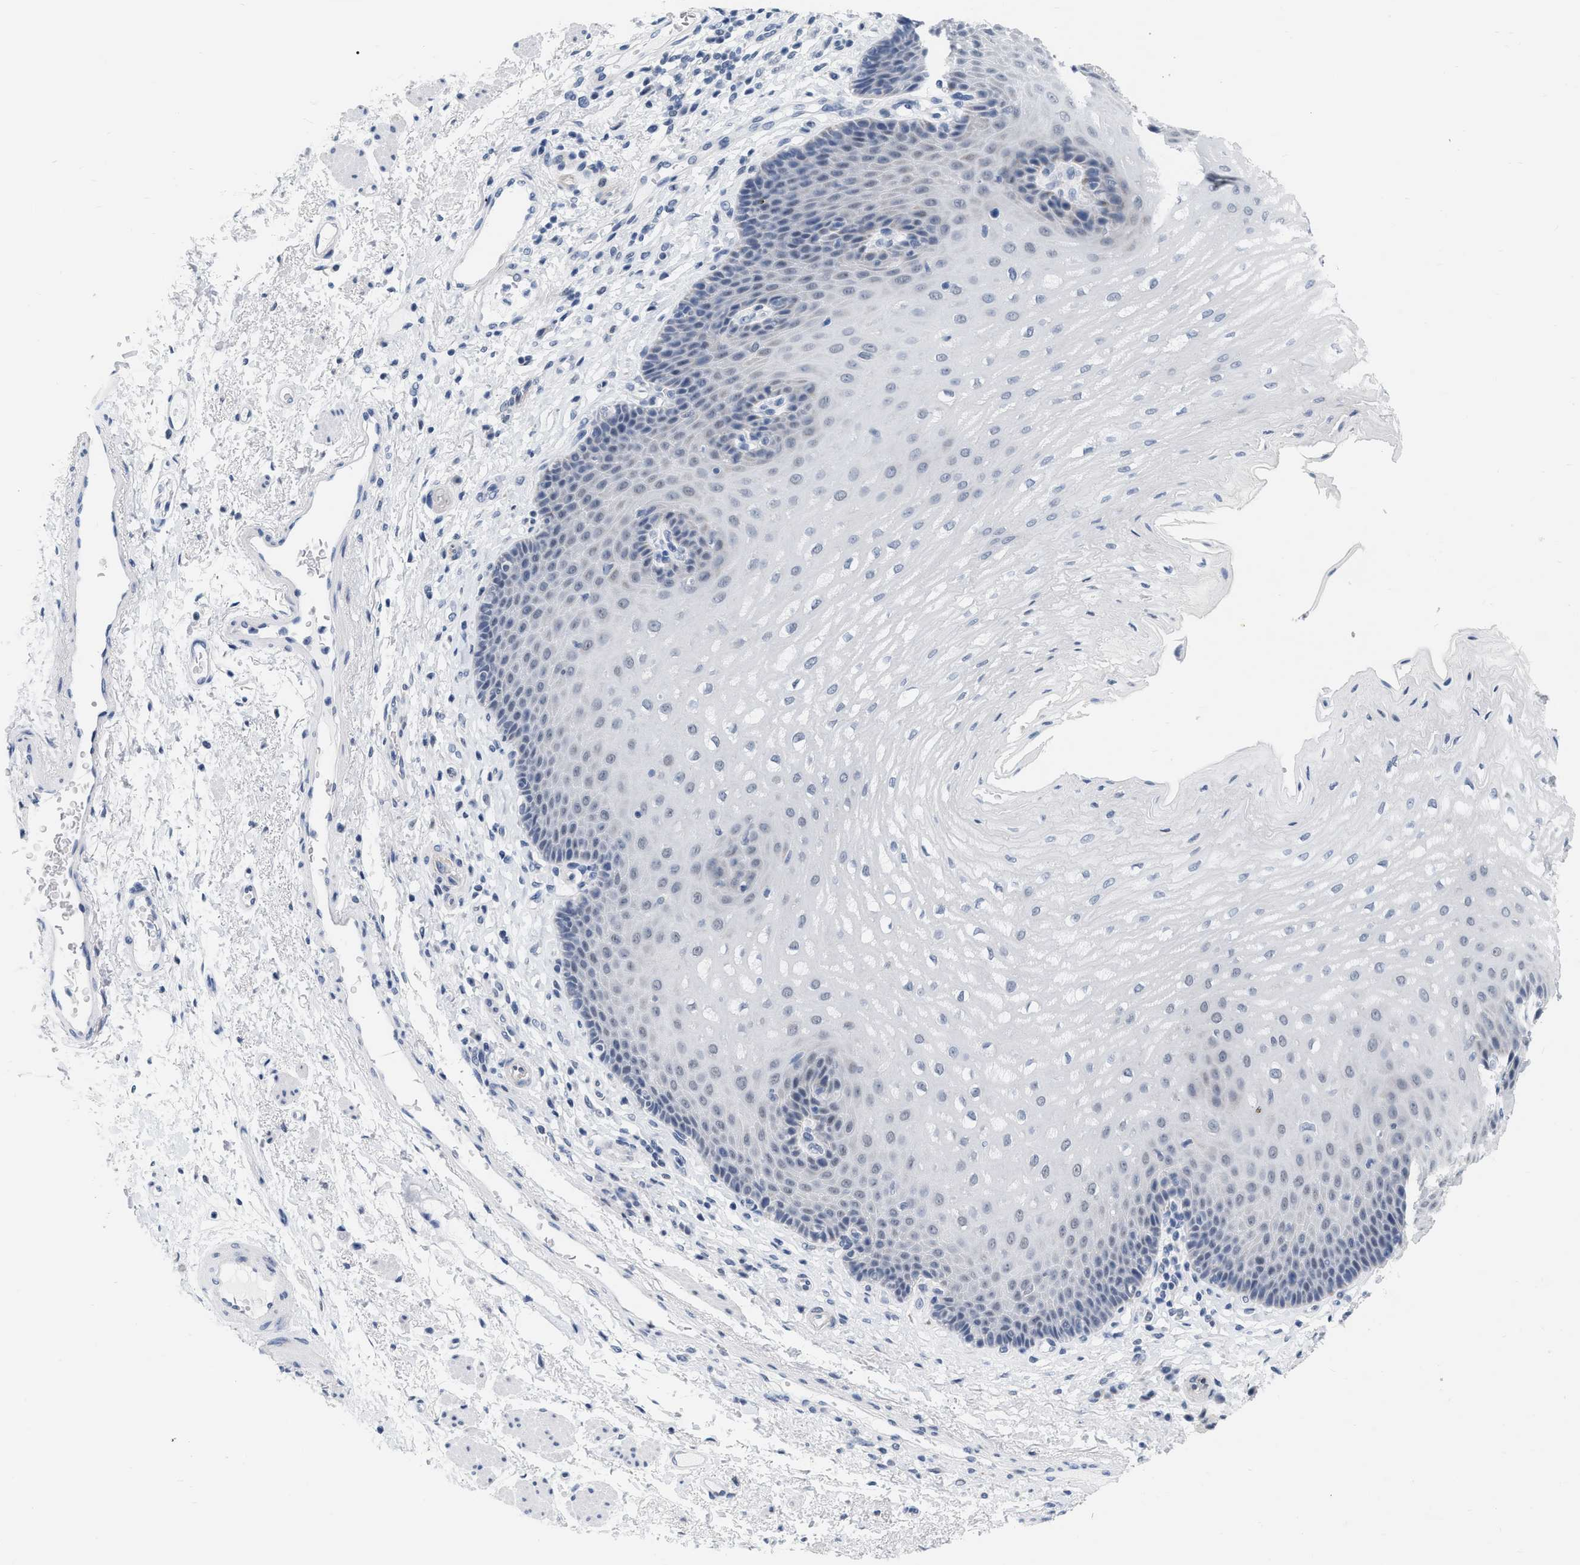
{"staining": {"intensity": "negative", "quantity": "none", "location": "none"}, "tissue": "esophagus", "cell_type": "Squamous epithelial cells", "image_type": "normal", "snomed": [{"axis": "morphology", "description": "Normal tissue, NOS"}, {"axis": "topography", "description": "Esophagus"}], "caption": "DAB (3,3'-diaminobenzidine) immunohistochemical staining of normal esophagus reveals no significant positivity in squamous epithelial cells. (IHC, brightfield microscopy, high magnification).", "gene": "XIRP1", "patient": {"sex": "male", "age": 54}}